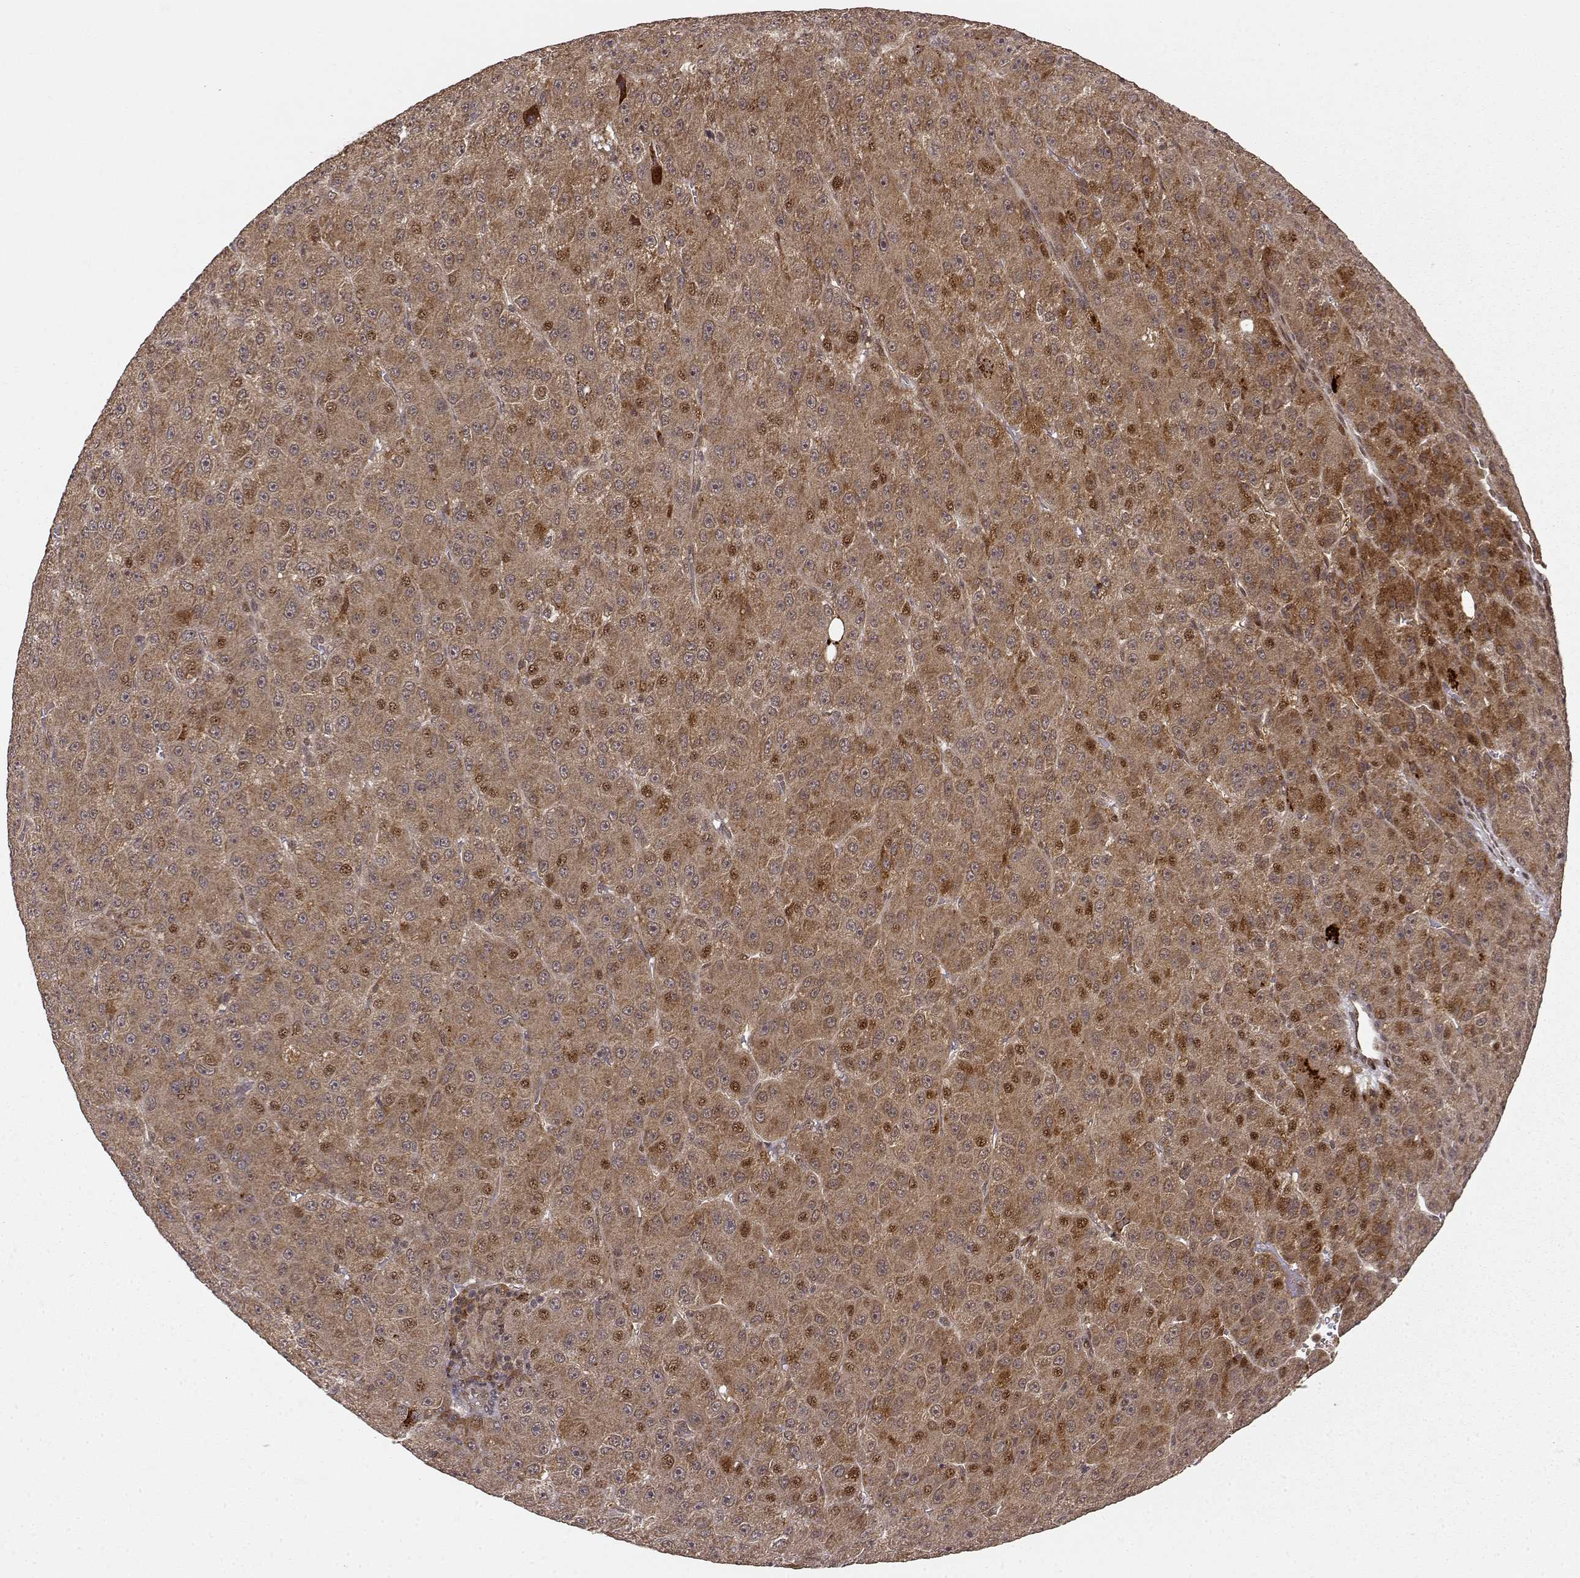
{"staining": {"intensity": "weak", "quantity": ">75%", "location": "cytoplasmic/membranous"}, "tissue": "liver cancer", "cell_type": "Tumor cells", "image_type": "cancer", "snomed": [{"axis": "morphology", "description": "Carcinoma, Hepatocellular, NOS"}, {"axis": "topography", "description": "Liver"}], "caption": "A brown stain shows weak cytoplasmic/membranous positivity of a protein in liver hepatocellular carcinoma tumor cells.", "gene": "MAEA", "patient": {"sex": "male", "age": 67}}